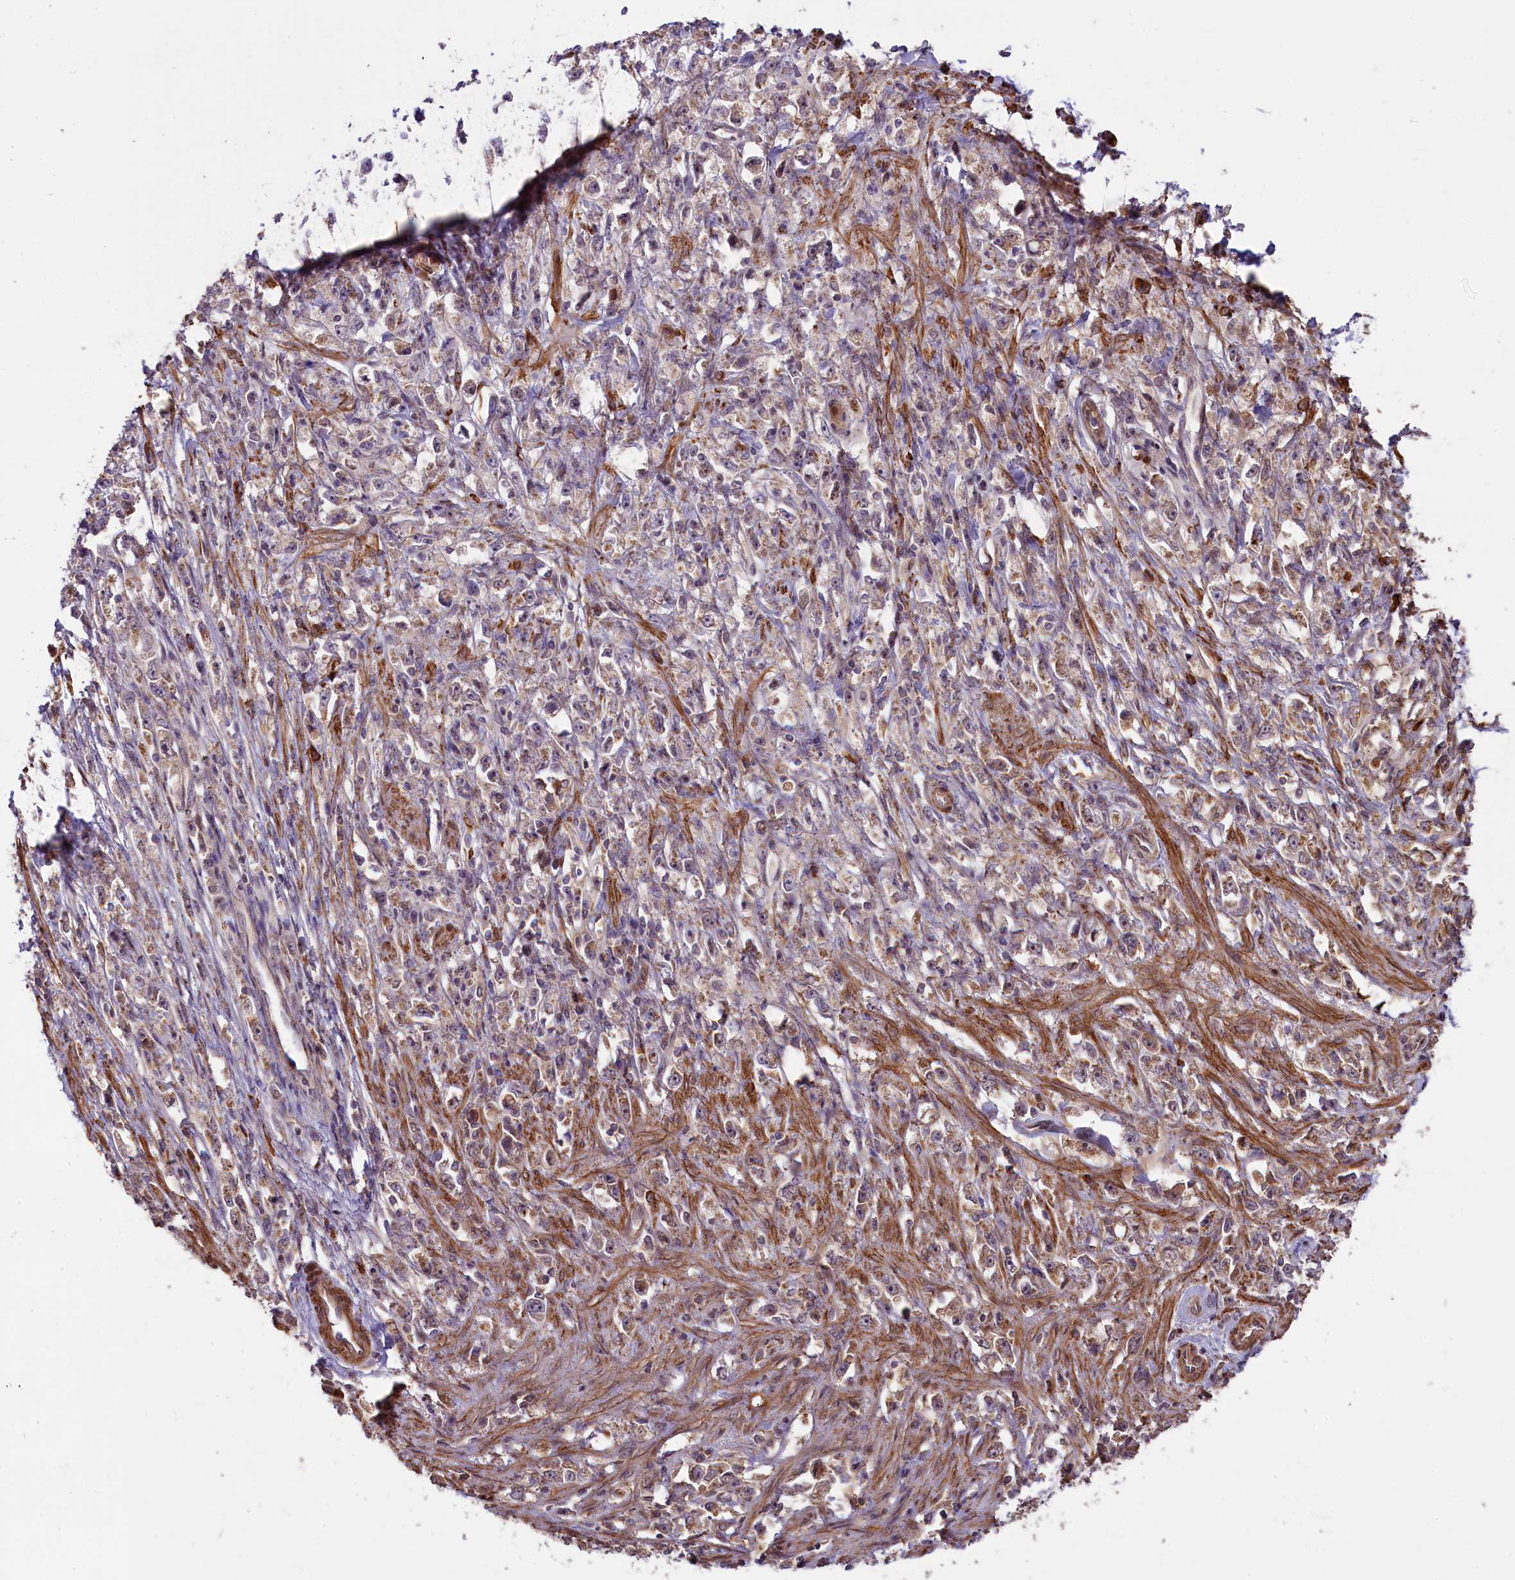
{"staining": {"intensity": "weak", "quantity": "25%-75%", "location": "cytoplasmic/membranous"}, "tissue": "stomach cancer", "cell_type": "Tumor cells", "image_type": "cancer", "snomed": [{"axis": "morphology", "description": "Adenocarcinoma, NOS"}, {"axis": "topography", "description": "Stomach"}], "caption": "Weak cytoplasmic/membranous protein expression is present in approximately 25%-75% of tumor cells in adenocarcinoma (stomach).", "gene": "HDAC5", "patient": {"sex": "female", "age": 59}}